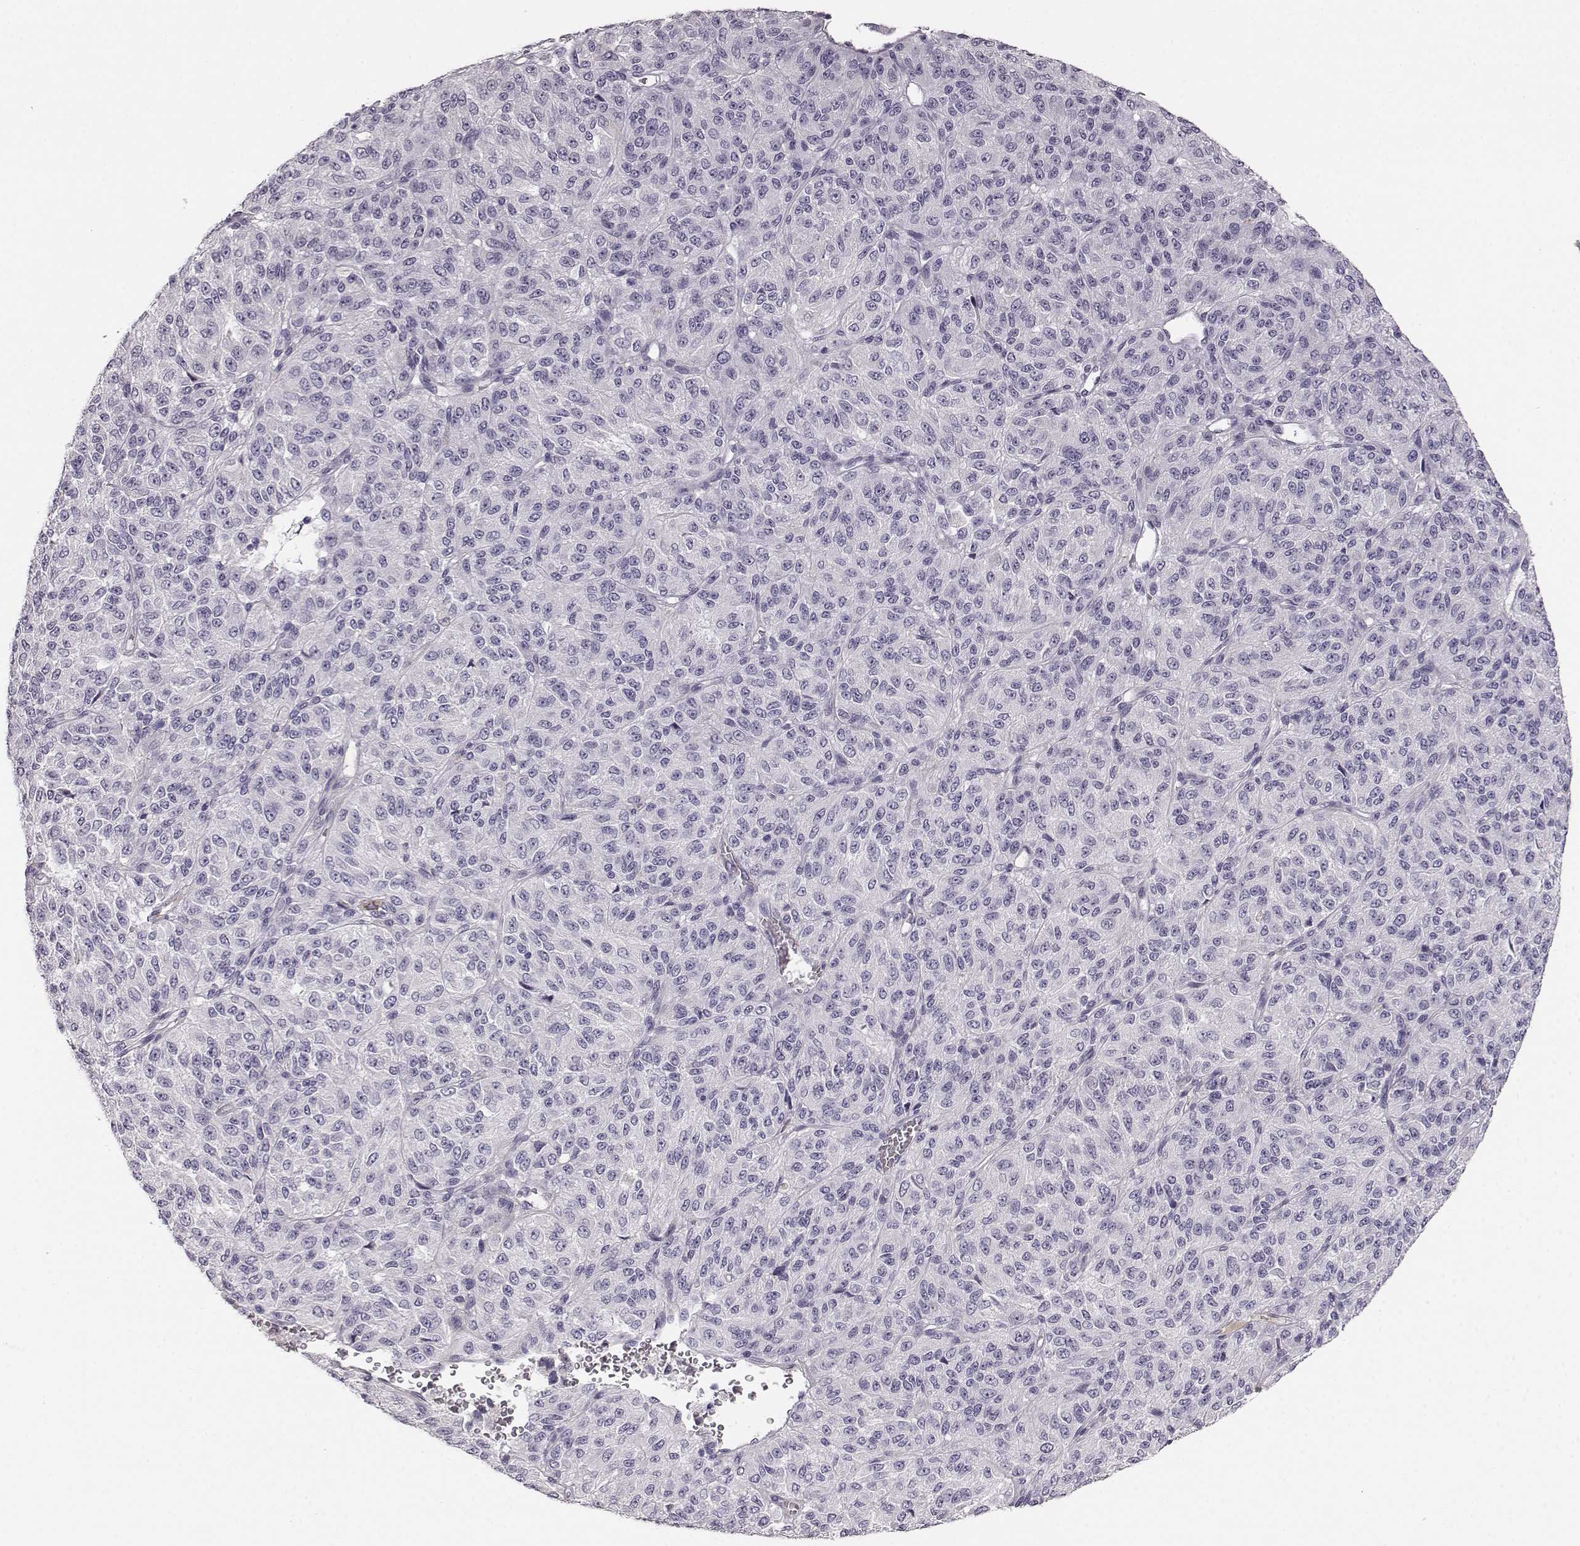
{"staining": {"intensity": "negative", "quantity": "none", "location": "none"}, "tissue": "melanoma", "cell_type": "Tumor cells", "image_type": "cancer", "snomed": [{"axis": "morphology", "description": "Malignant melanoma, Metastatic site"}, {"axis": "topography", "description": "Brain"}], "caption": "Tumor cells show no significant staining in malignant melanoma (metastatic site).", "gene": "KIAA0319", "patient": {"sex": "female", "age": 56}}